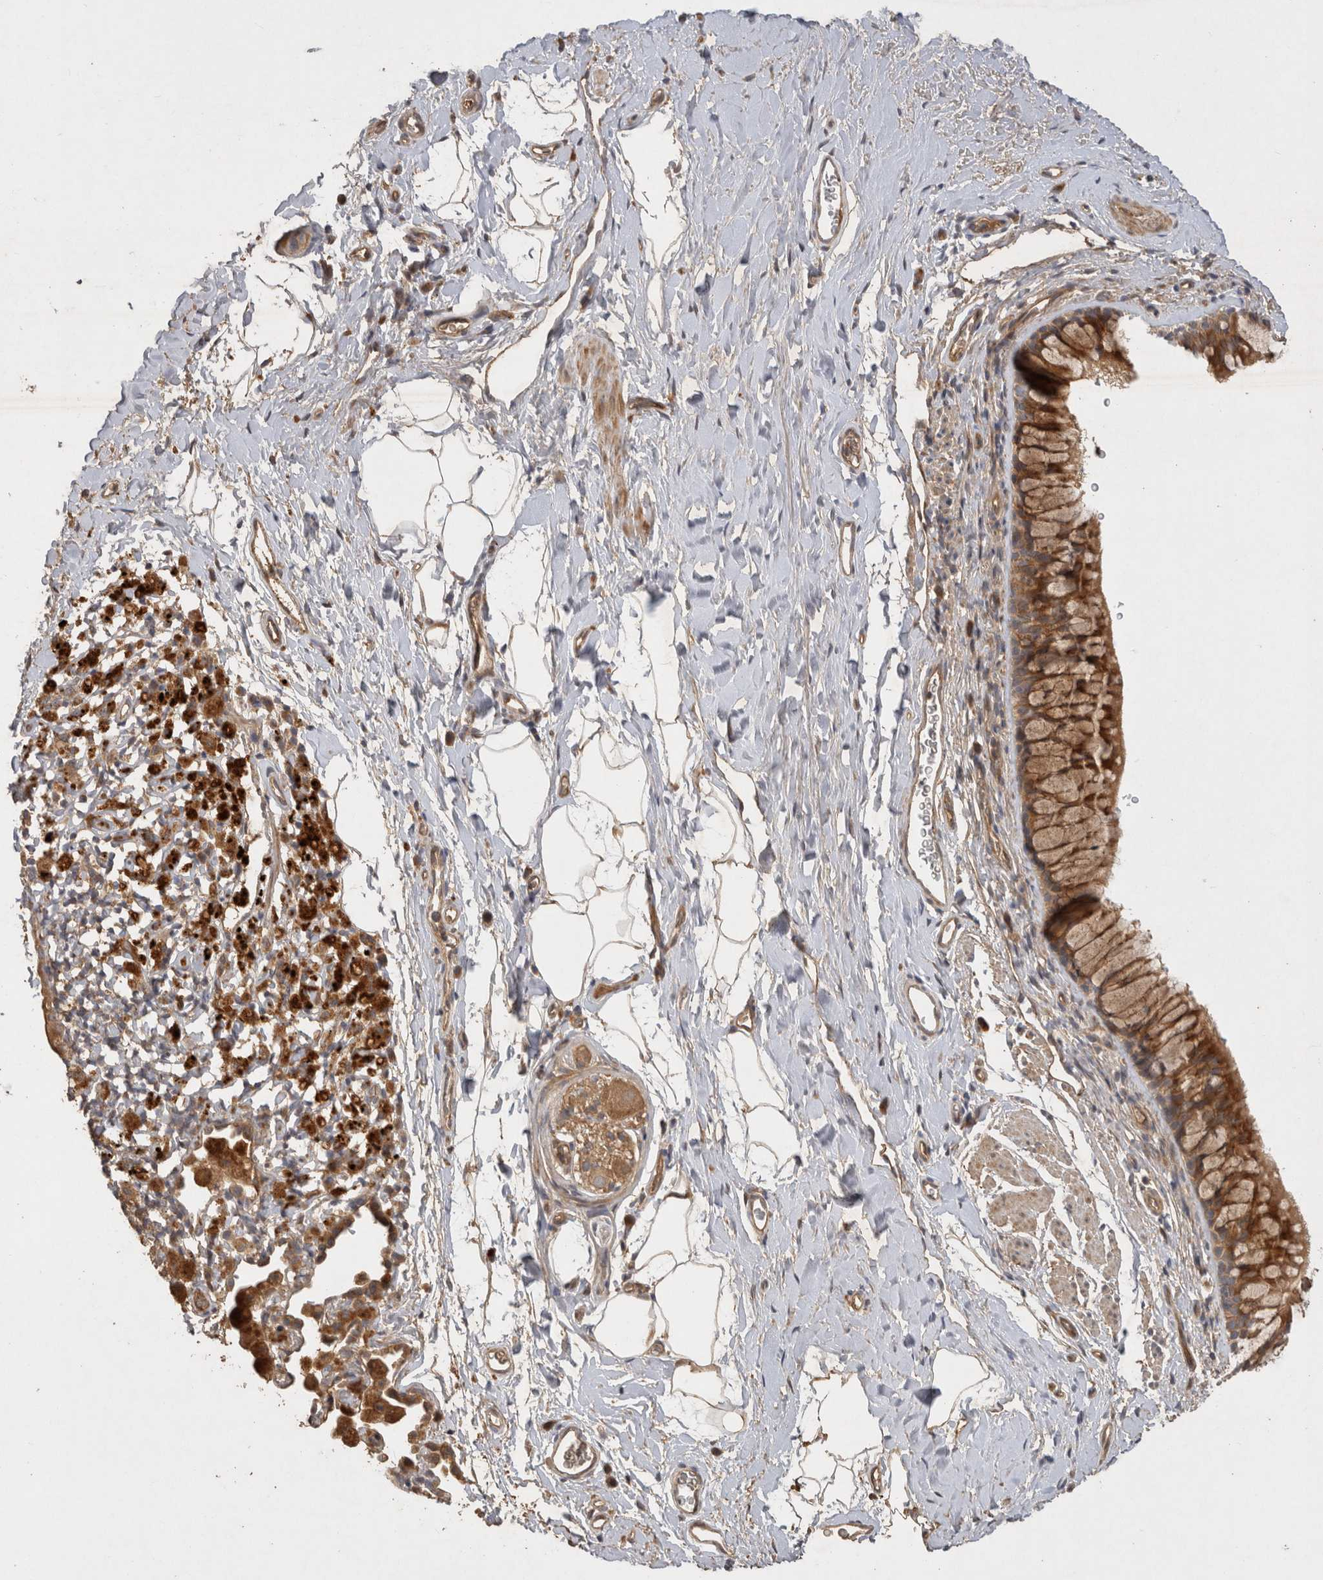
{"staining": {"intensity": "strong", "quantity": ">75%", "location": "cytoplasmic/membranous"}, "tissue": "bronchus", "cell_type": "Respiratory epithelial cells", "image_type": "normal", "snomed": [{"axis": "morphology", "description": "Normal tissue, NOS"}, {"axis": "topography", "description": "Cartilage tissue"}, {"axis": "topography", "description": "Bronchus"}], "caption": "A histopathology image showing strong cytoplasmic/membranous expression in about >75% of respiratory epithelial cells in normal bronchus, as visualized by brown immunohistochemical staining.", "gene": "PPP1R42", "patient": {"sex": "female", "age": 53}}